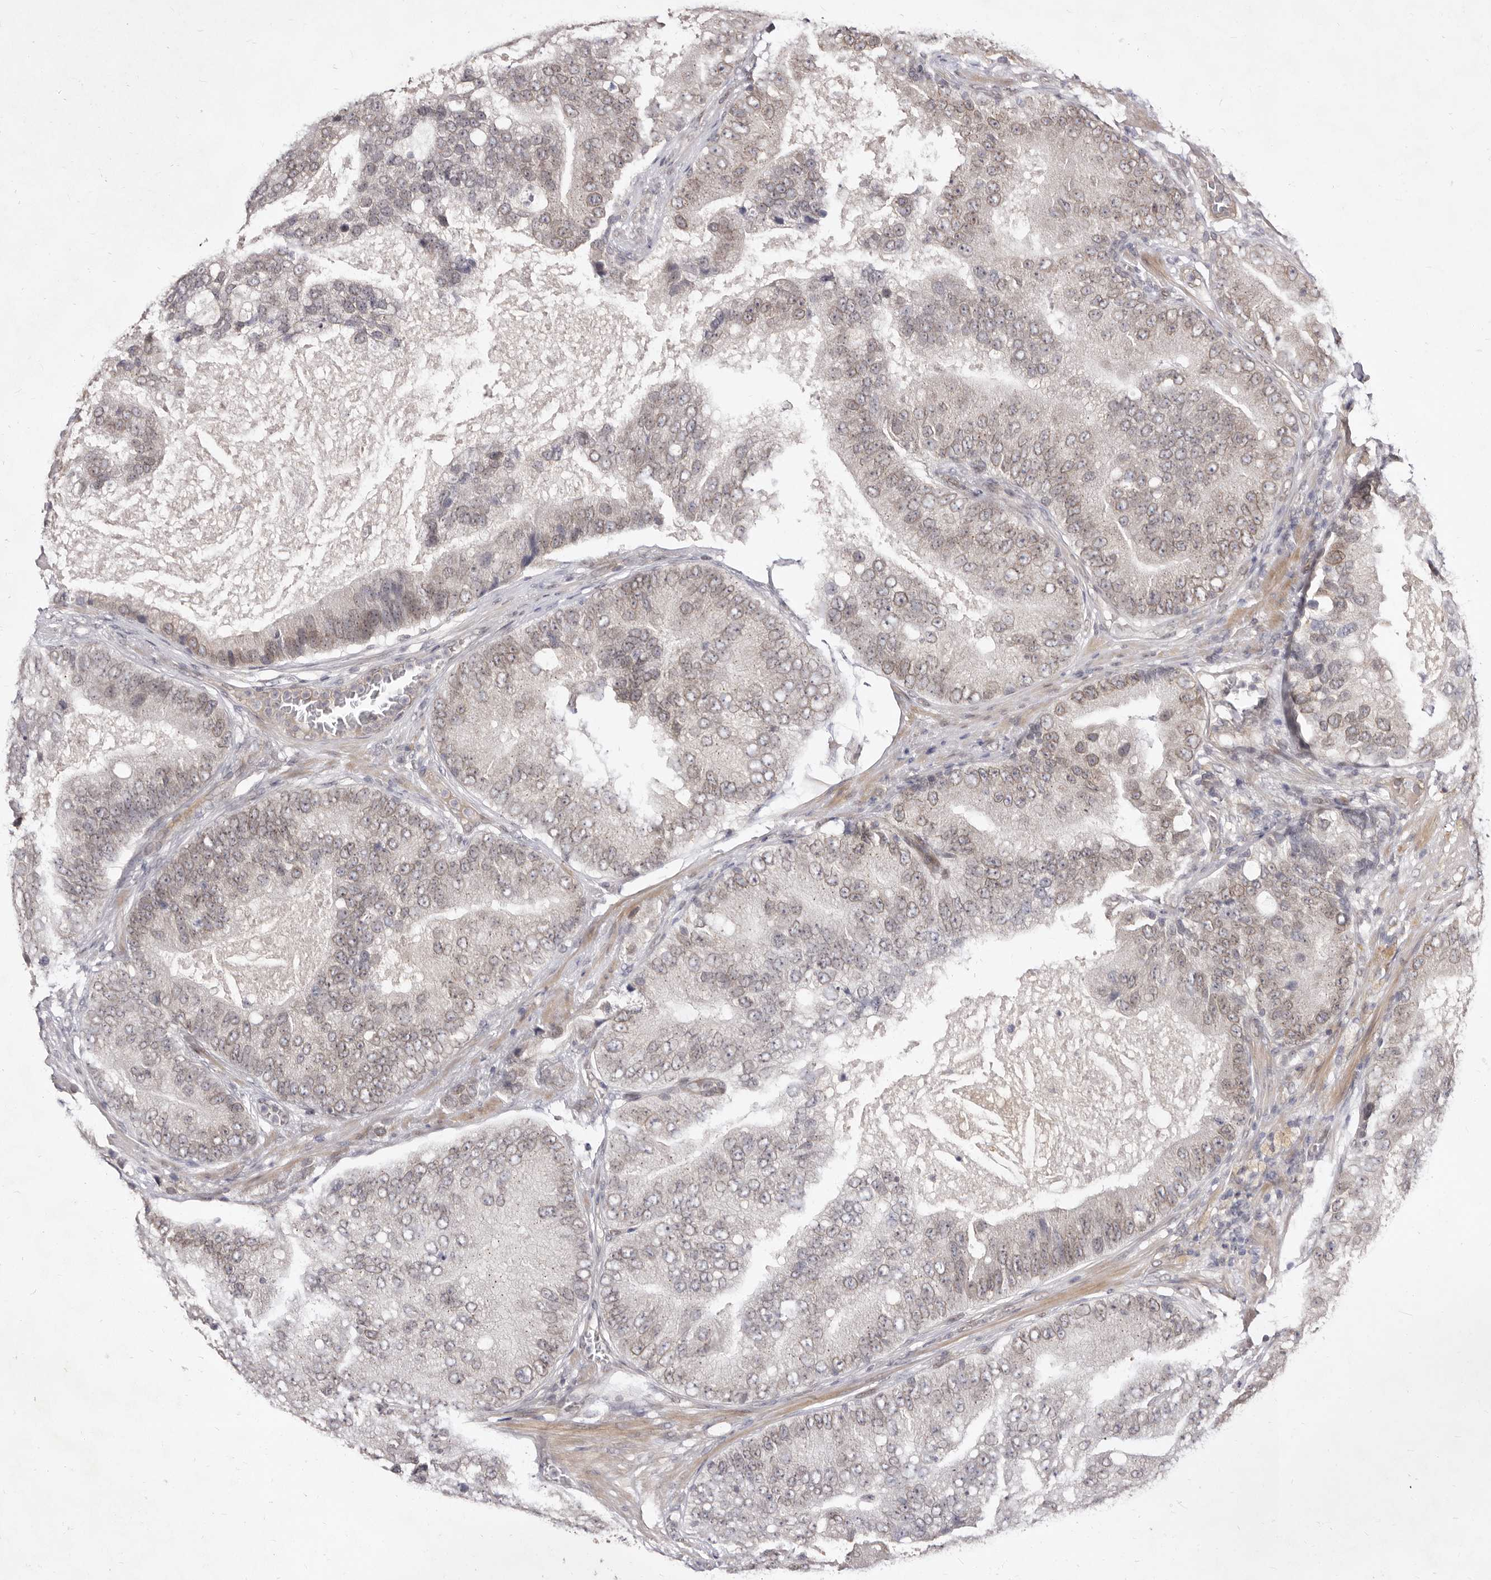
{"staining": {"intensity": "weak", "quantity": "25%-75%", "location": "nuclear"}, "tissue": "prostate cancer", "cell_type": "Tumor cells", "image_type": "cancer", "snomed": [{"axis": "morphology", "description": "Adenocarcinoma, High grade"}, {"axis": "topography", "description": "Prostate"}], "caption": "IHC staining of prostate high-grade adenocarcinoma, which displays low levels of weak nuclear expression in approximately 25%-75% of tumor cells indicating weak nuclear protein expression. The staining was performed using DAB (3,3'-diaminobenzidine) (brown) for protein detection and nuclei were counterstained in hematoxylin (blue).", "gene": "LCORL", "patient": {"sex": "male", "age": 70}}